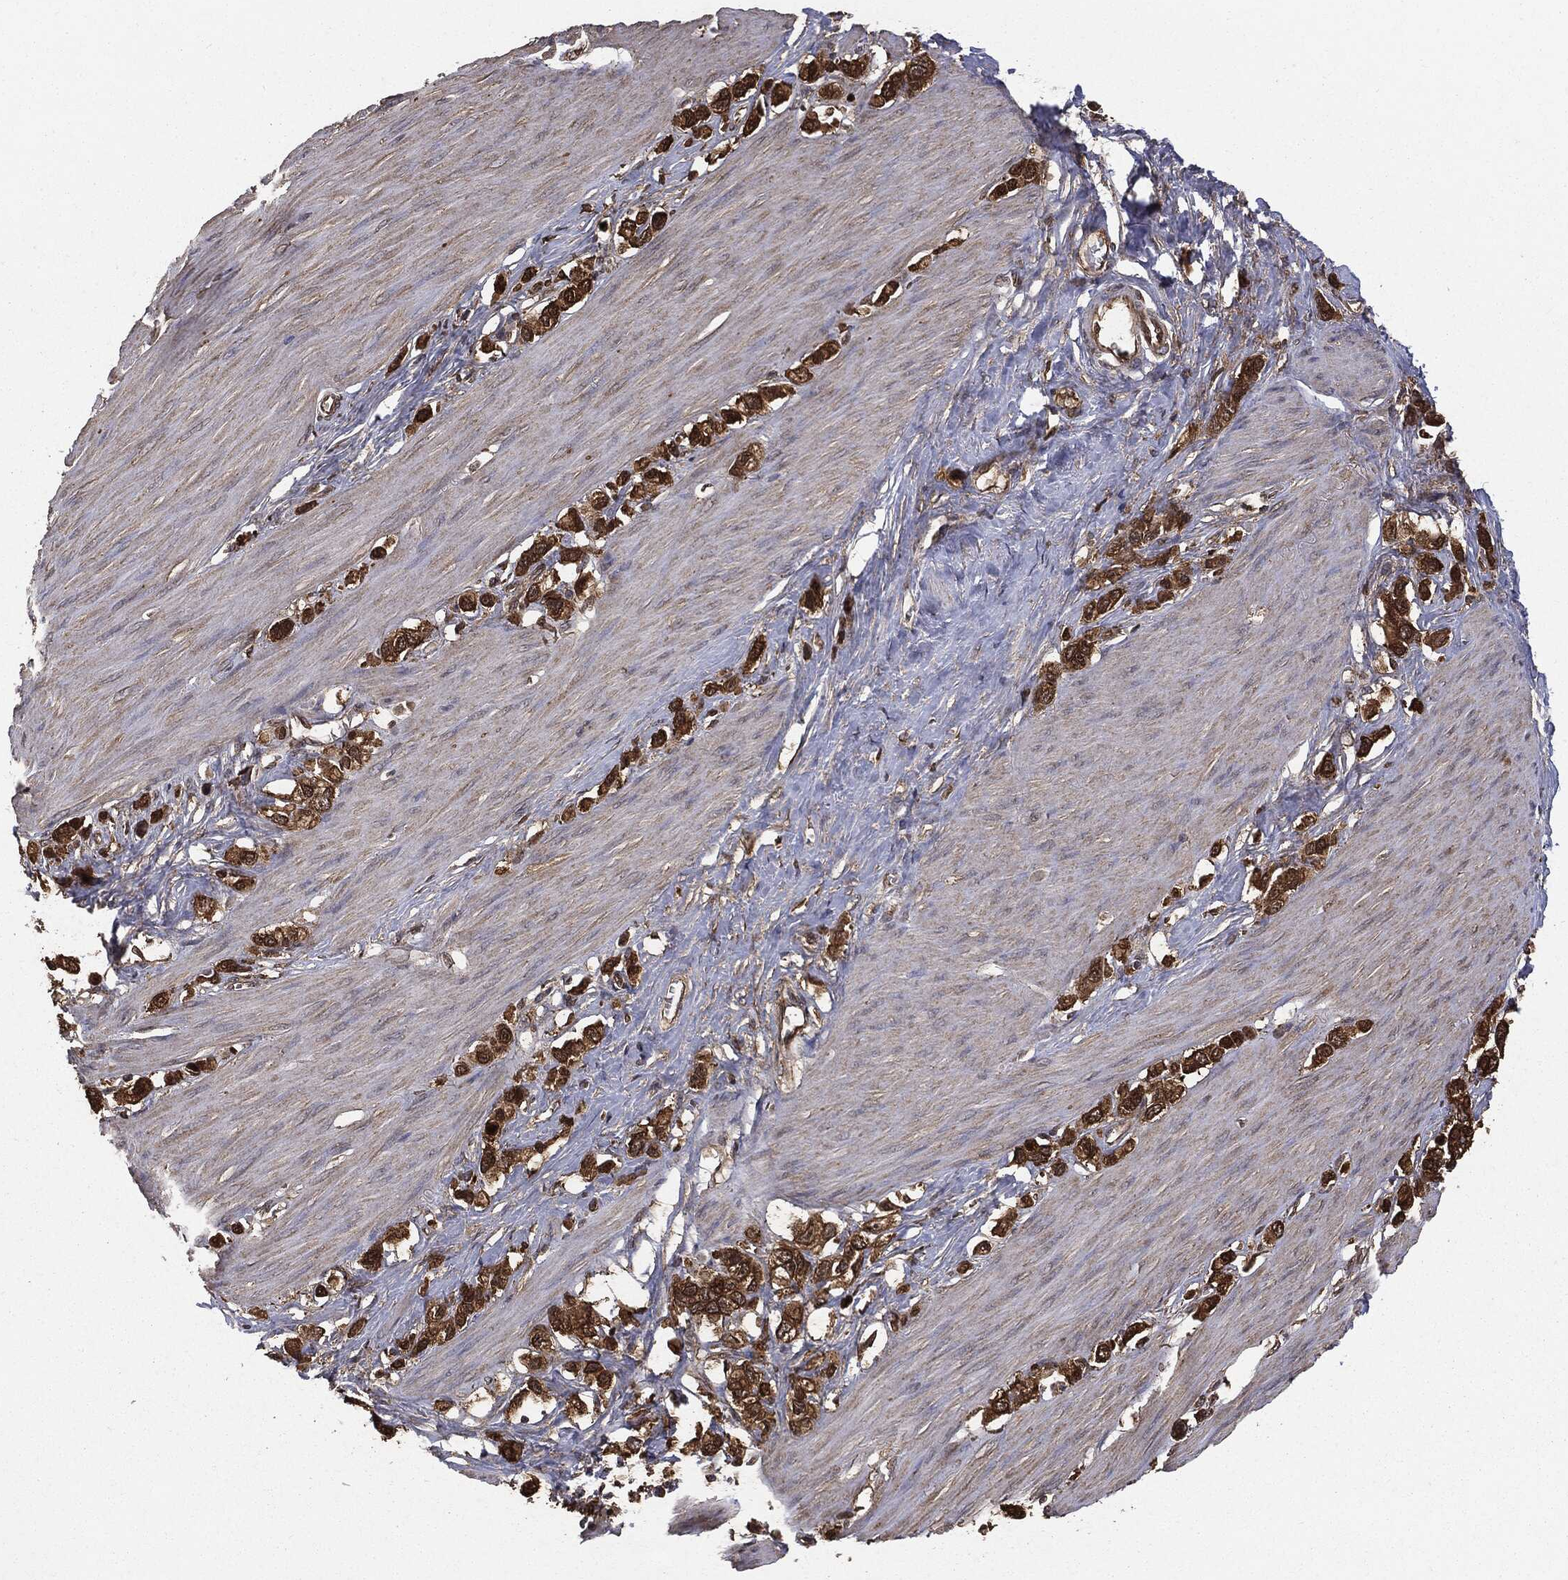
{"staining": {"intensity": "strong", "quantity": ">75%", "location": "cytoplasmic/membranous"}, "tissue": "stomach cancer", "cell_type": "Tumor cells", "image_type": "cancer", "snomed": [{"axis": "morphology", "description": "Normal tissue, NOS"}, {"axis": "morphology", "description": "Adenocarcinoma, NOS"}, {"axis": "morphology", "description": "Adenocarcinoma, High grade"}, {"axis": "topography", "description": "Stomach, upper"}, {"axis": "topography", "description": "Stomach"}], "caption": "Stomach adenocarcinoma (high-grade) tissue reveals strong cytoplasmic/membranous expression in approximately >75% of tumor cells", "gene": "NME1", "patient": {"sex": "female", "age": 65}}